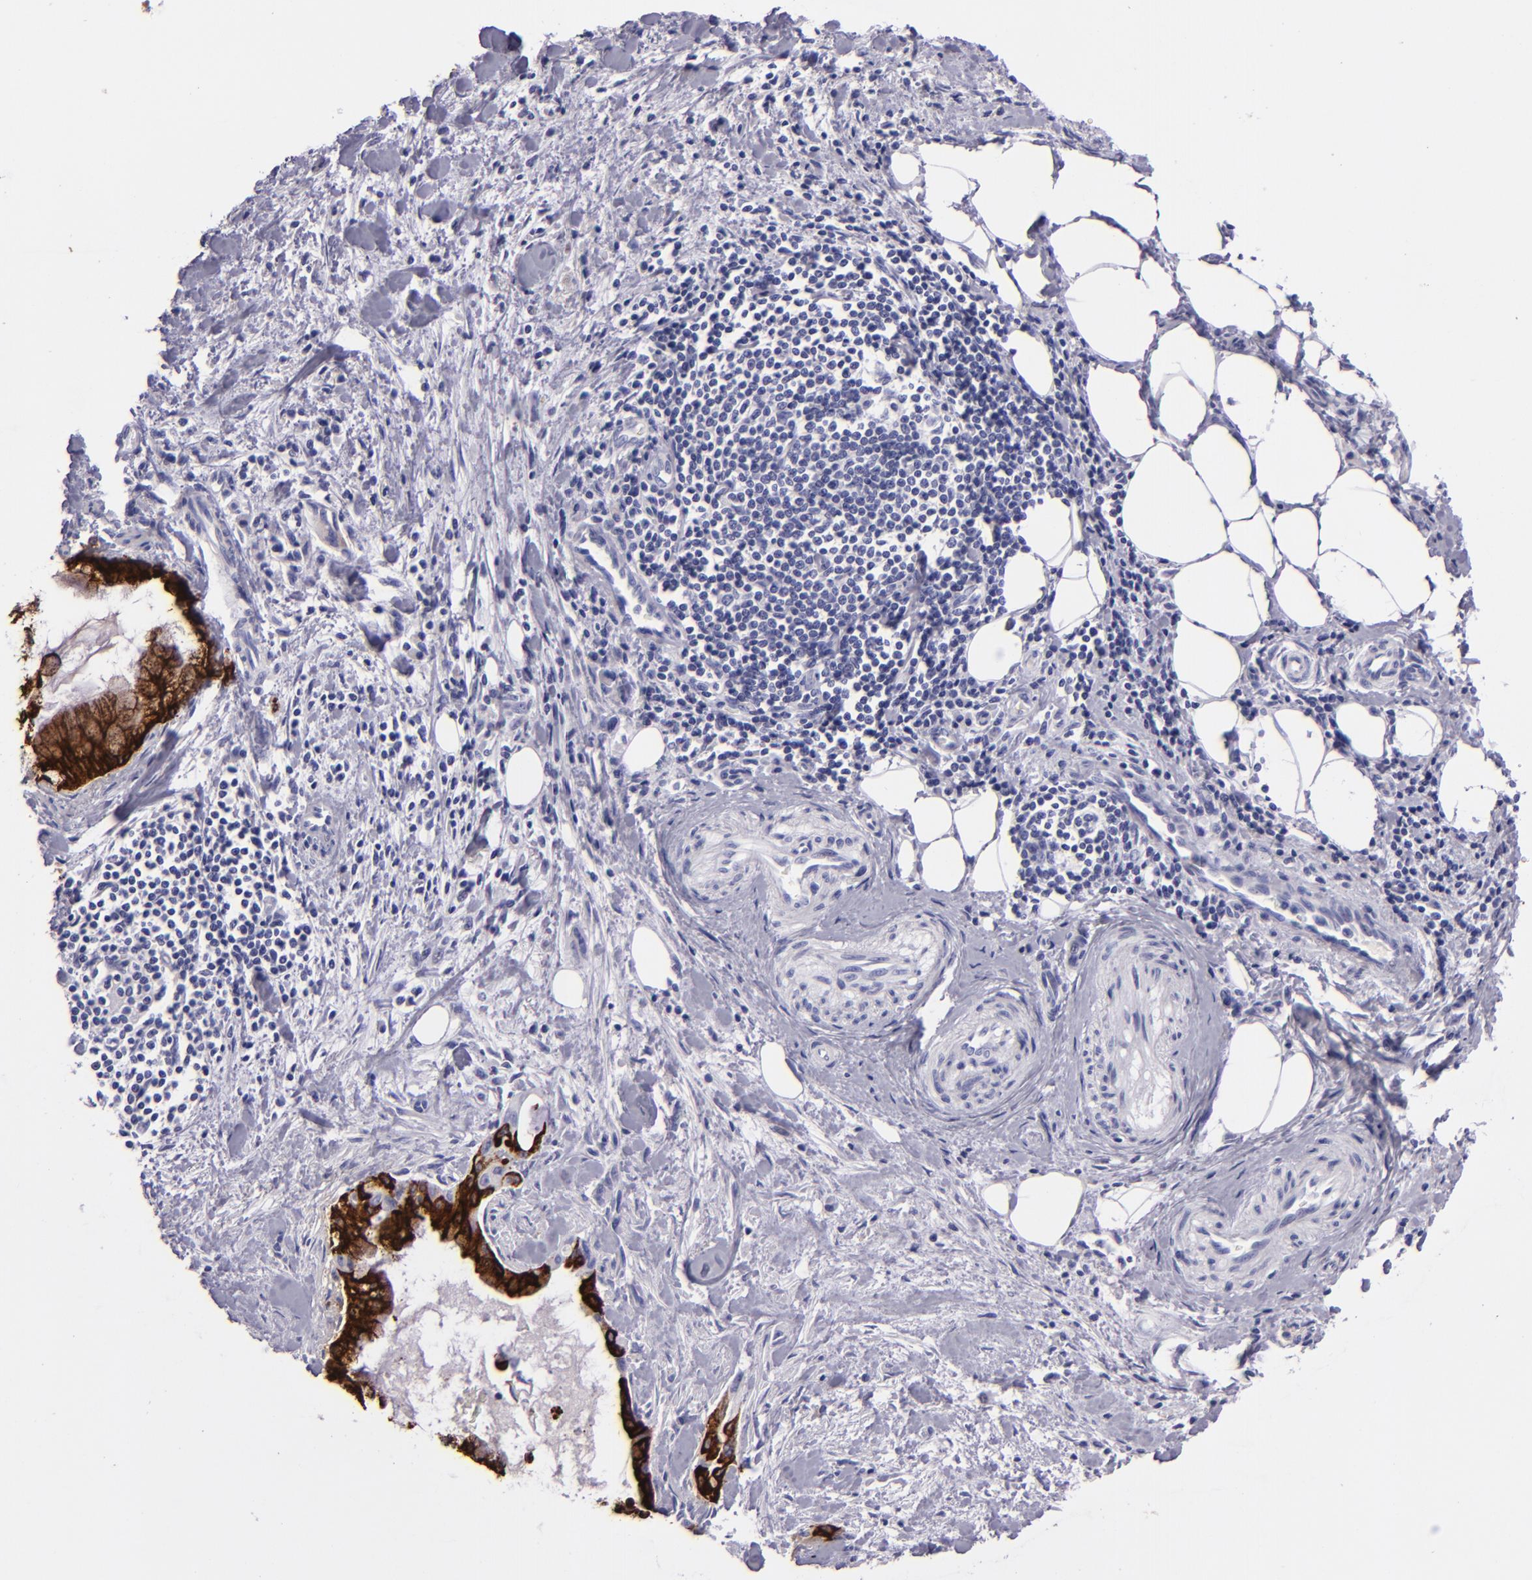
{"staining": {"intensity": "strong", "quantity": ">75%", "location": "cytoplasmic/membranous"}, "tissue": "pancreatic cancer", "cell_type": "Tumor cells", "image_type": "cancer", "snomed": [{"axis": "morphology", "description": "Adenocarcinoma, NOS"}, {"axis": "topography", "description": "Pancreas"}], "caption": "The immunohistochemical stain highlights strong cytoplasmic/membranous expression in tumor cells of pancreatic cancer (adenocarcinoma) tissue.", "gene": "MUC5AC", "patient": {"sex": "male", "age": 59}}